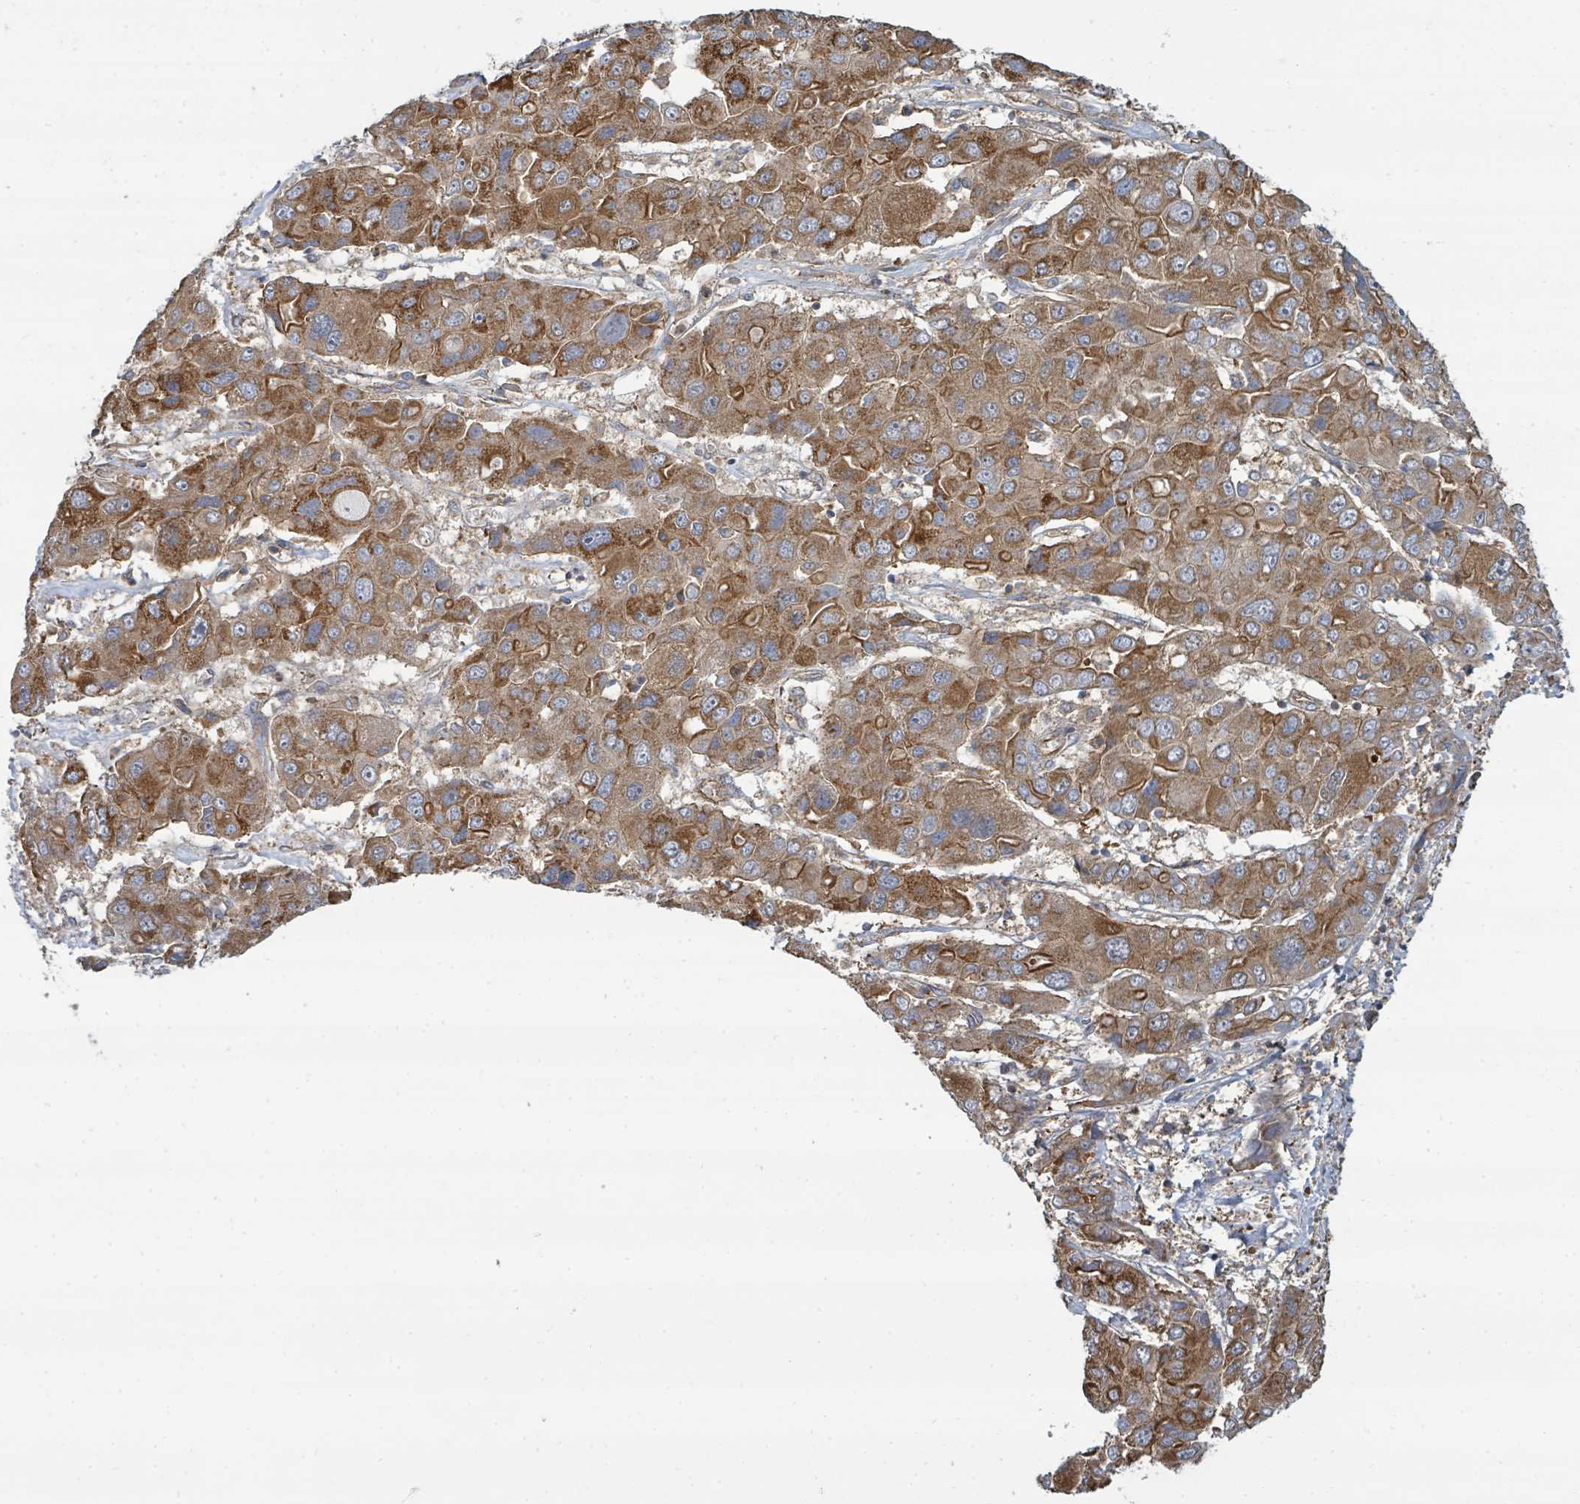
{"staining": {"intensity": "moderate", "quantity": ">75%", "location": "cytoplasmic/membranous"}, "tissue": "liver cancer", "cell_type": "Tumor cells", "image_type": "cancer", "snomed": [{"axis": "morphology", "description": "Cholangiocarcinoma"}, {"axis": "topography", "description": "Liver"}], "caption": "IHC image of neoplastic tissue: human cholangiocarcinoma (liver) stained using immunohistochemistry (IHC) displays medium levels of moderate protein expression localized specifically in the cytoplasmic/membranous of tumor cells, appearing as a cytoplasmic/membranous brown color.", "gene": "BOLA2B", "patient": {"sex": "male", "age": 67}}